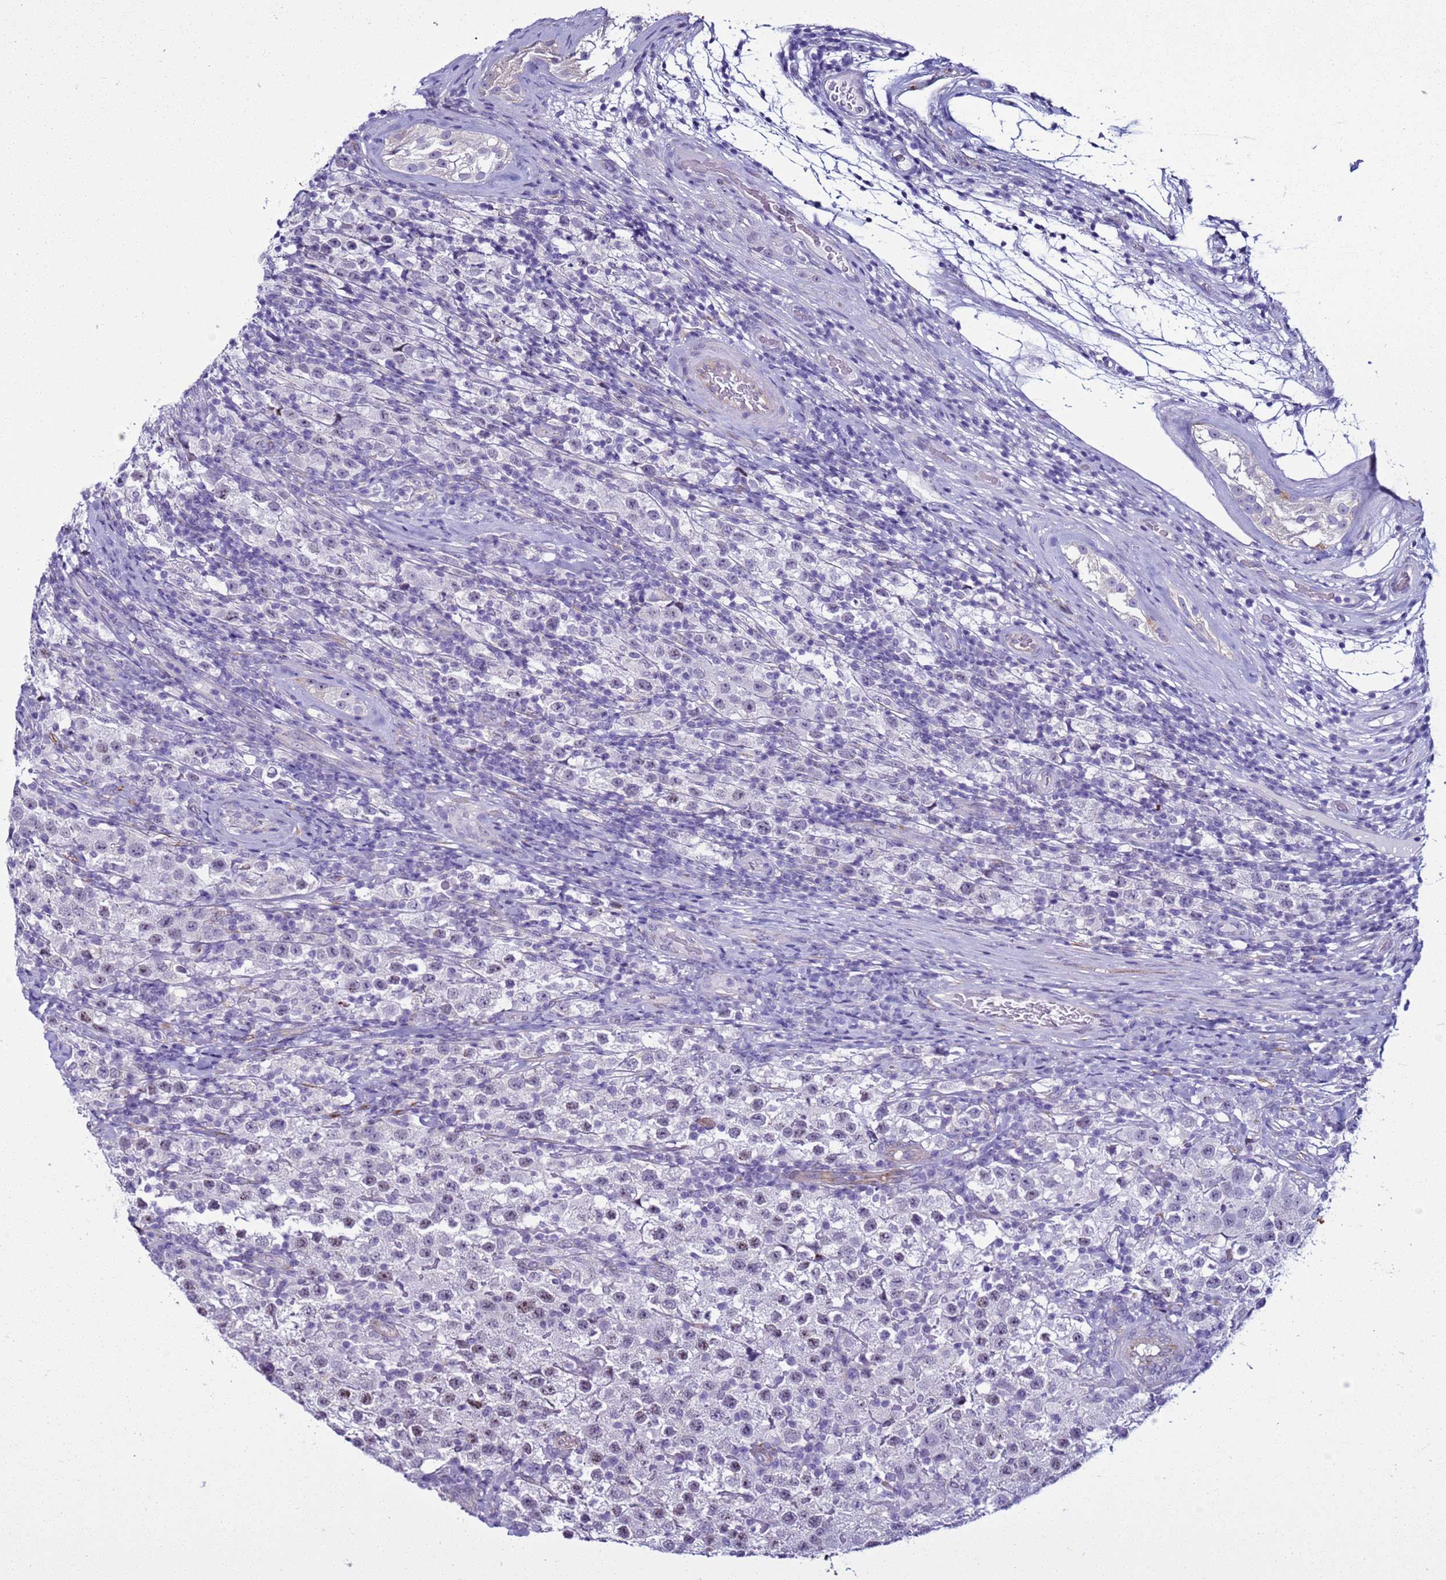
{"staining": {"intensity": "weak", "quantity": "<25%", "location": "nuclear"}, "tissue": "testis cancer", "cell_type": "Tumor cells", "image_type": "cancer", "snomed": [{"axis": "morphology", "description": "Seminoma, NOS"}, {"axis": "morphology", "description": "Carcinoma, Embryonal, NOS"}, {"axis": "topography", "description": "Testis"}], "caption": "High magnification brightfield microscopy of testis embryonal carcinoma stained with DAB (3,3'-diaminobenzidine) (brown) and counterstained with hematoxylin (blue): tumor cells show no significant expression.", "gene": "LRRC10B", "patient": {"sex": "male", "age": 41}}